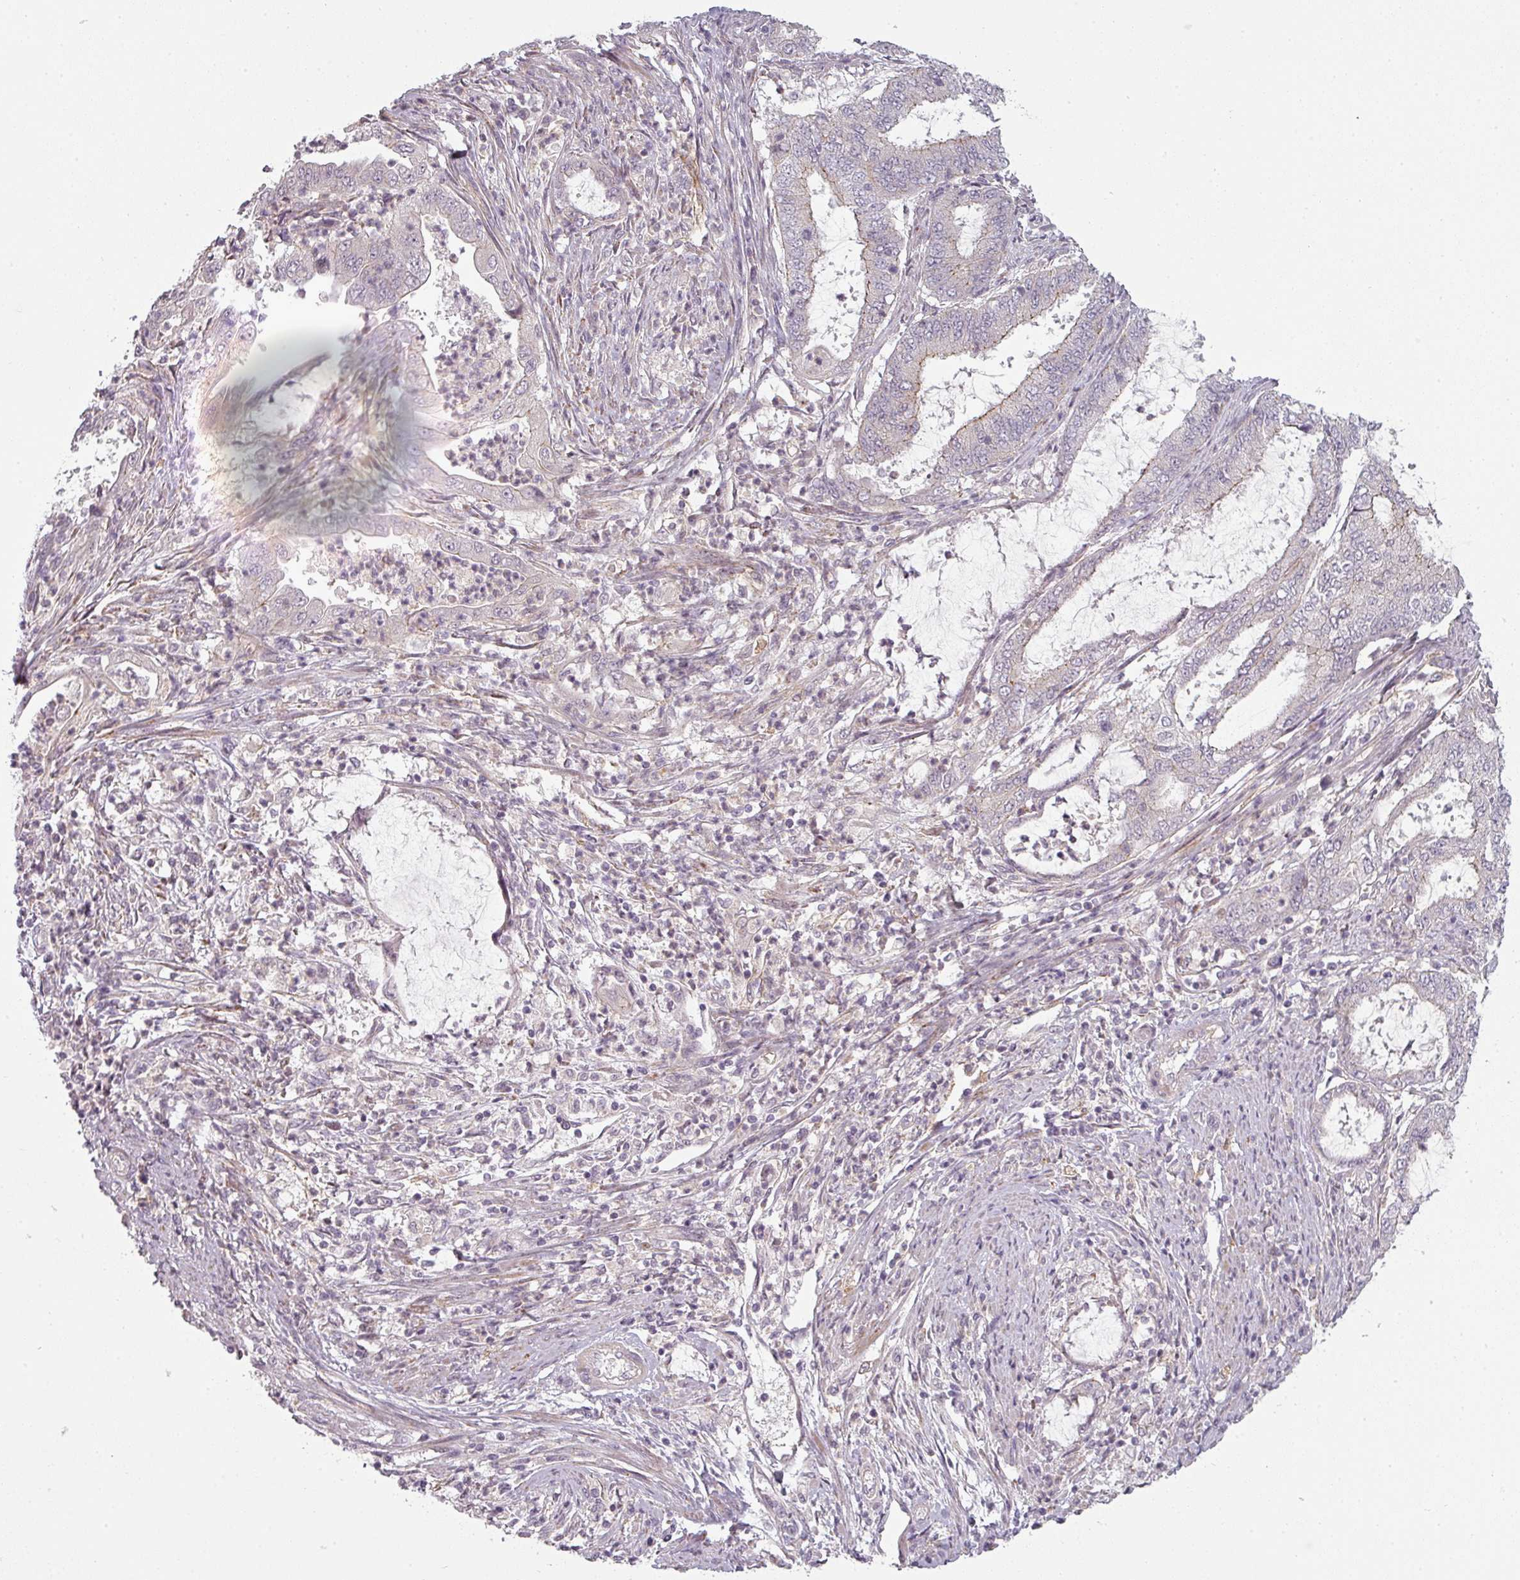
{"staining": {"intensity": "weak", "quantity": "<25%", "location": "cytoplasmic/membranous"}, "tissue": "endometrial cancer", "cell_type": "Tumor cells", "image_type": "cancer", "snomed": [{"axis": "morphology", "description": "Adenocarcinoma, NOS"}, {"axis": "topography", "description": "Endometrium"}], "caption": "A micrograph of endometrial cancer (adenocarcinoma) stained for a protein shows no brown staining in tumor cells. Nuclei are stained in blue.", "gene": "SLC16A9", "patient": {"sex": "female", "age": 51}}